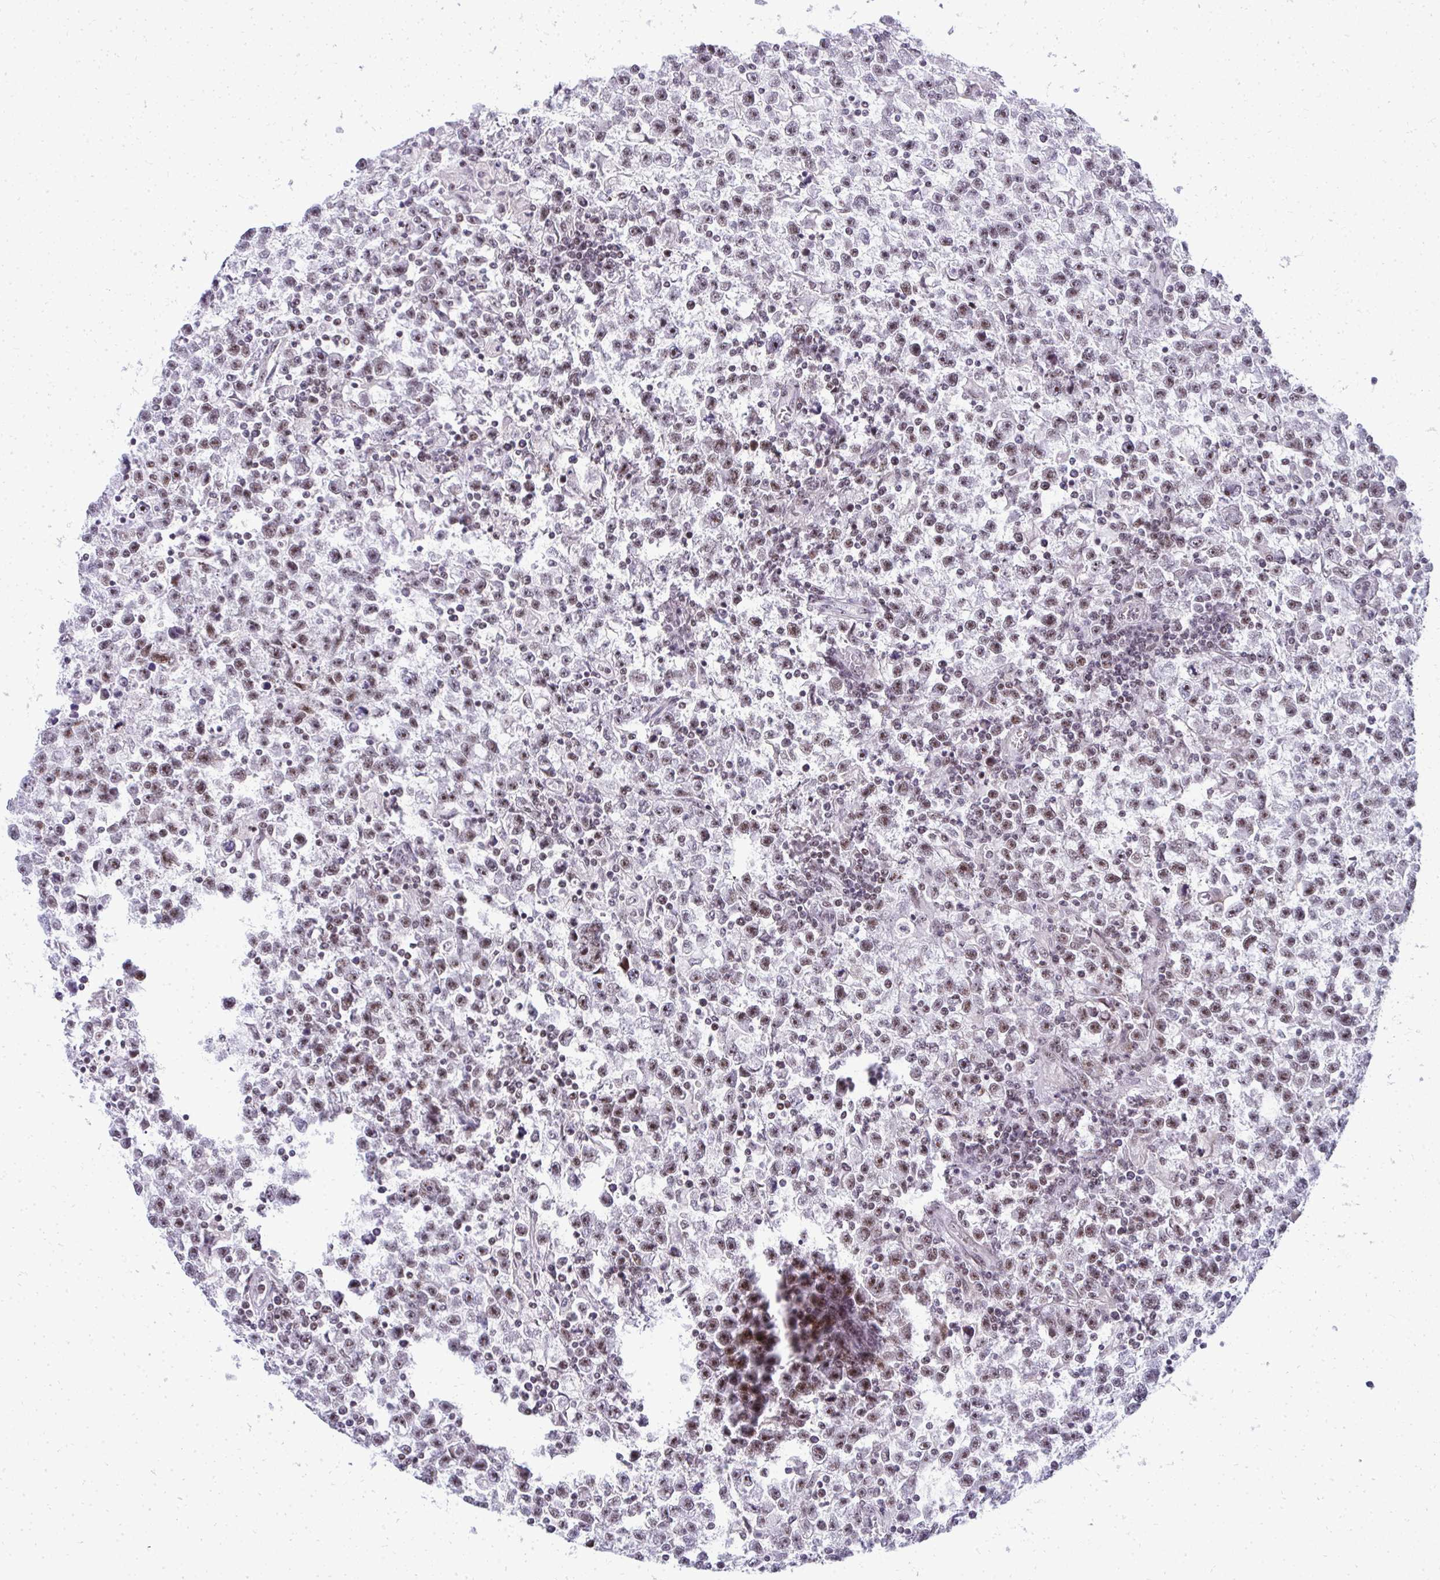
{"staining": {"intensity": "weak", "quantity": "25%-75%", "location": "nuclear"}, "tissue": "testis cancer", "cell_type": "Tumor cells", "image_type": "cancer", "snomed": [{"axis": "morphology", "description": "Seminoma, NOS"}, {"axis": "topography", "description": "Testis"}], "caption": "This is a photomicrograph of immunohistochemistry (IHC) staining of testis cancer, which shows weak positivity in the nuclear of tumor cells.", "gene": "SIRT7", "patient": {"sex": "male", "age": 31}}